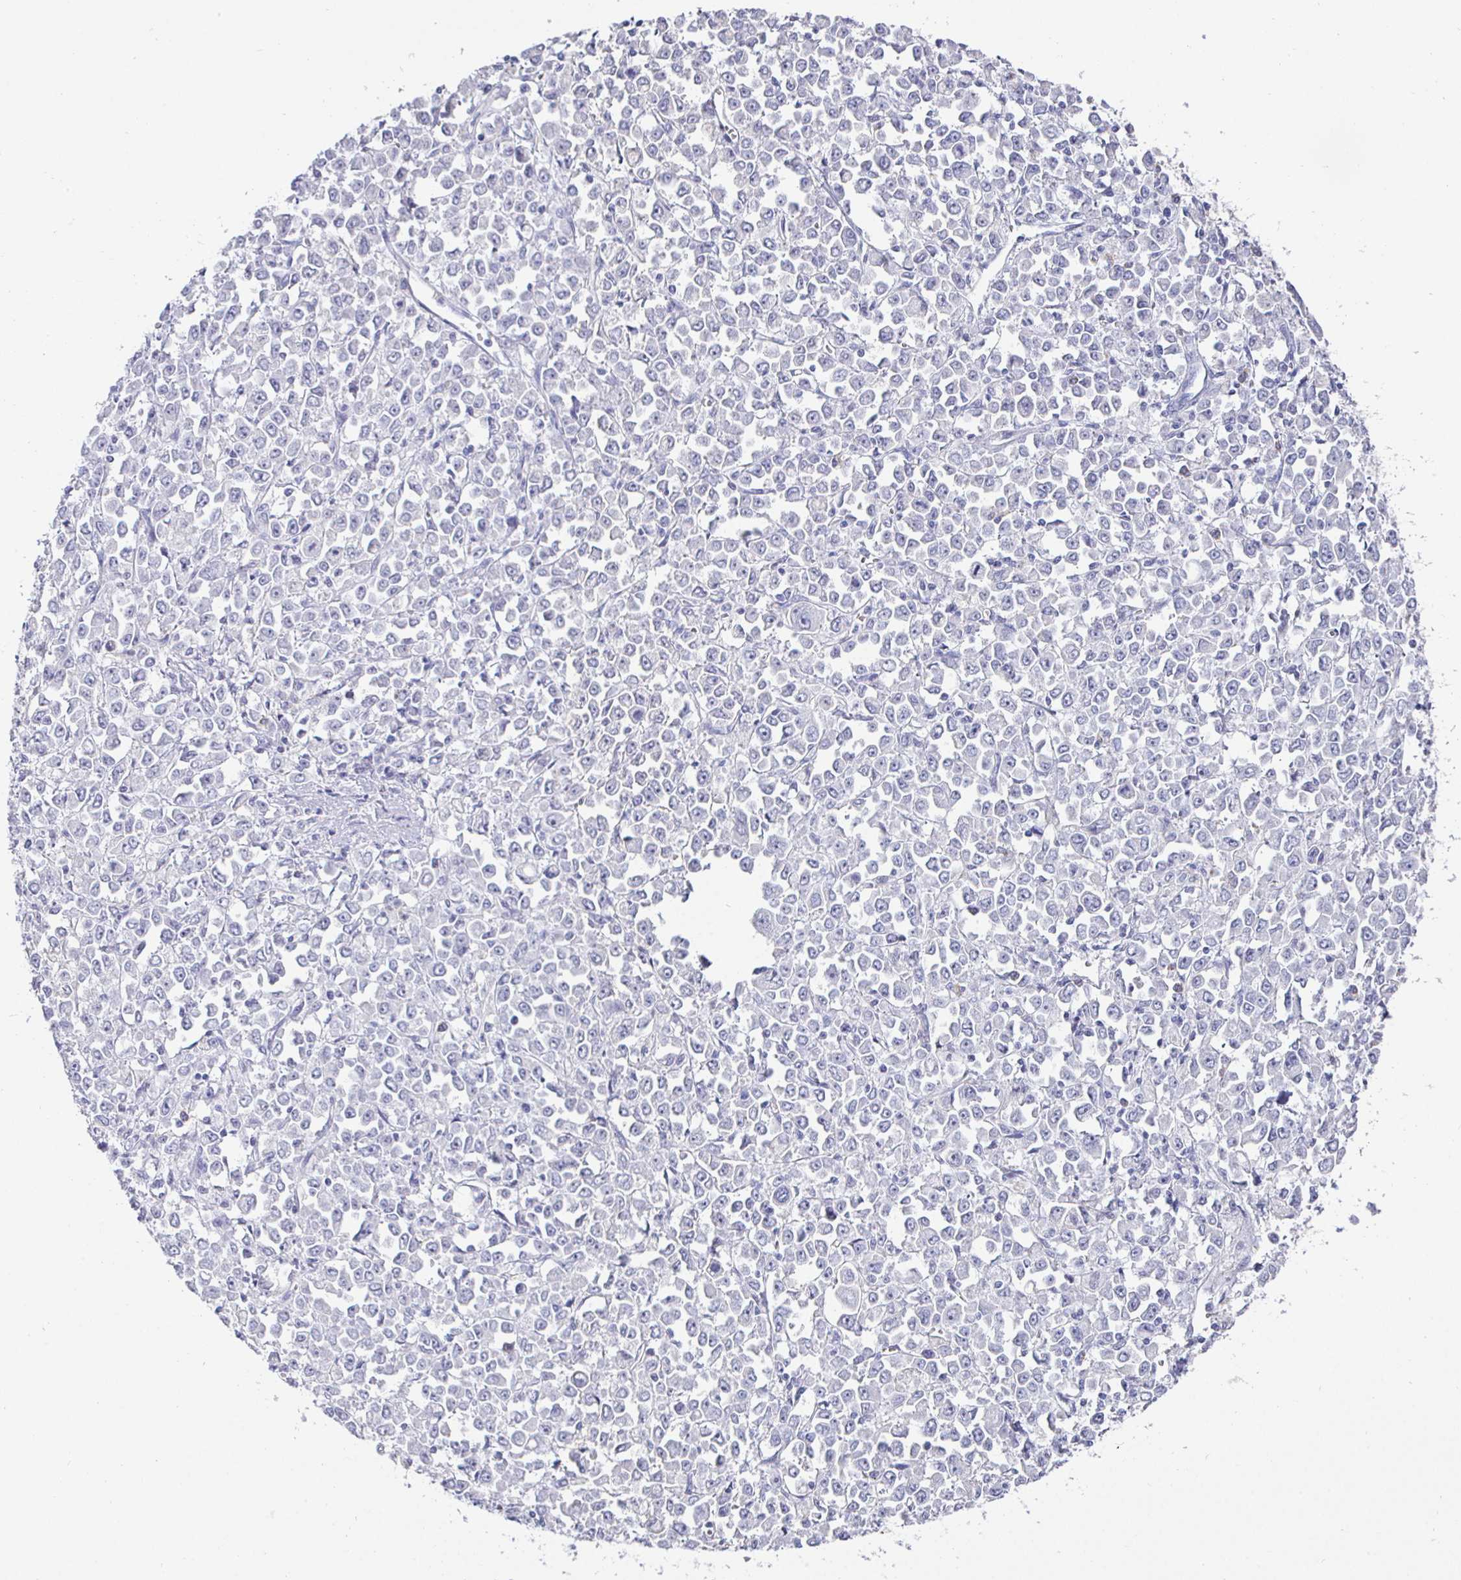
{"staining": {"intensity": "negative", "quantity": "none", "location": "none"}, "tissue": "stomach cancer", "cell_type": "Tumor cells", "image_type": "cancer", "snomed": [{"axis": "morphology", "description": "Adenocarcinoma, NOS"}, {"axis": "topography", "description": "Stomach, upper"}], "caption": "Stomach adenocarcinoma was stained to show a protein in brown. There is no significant staining in tumor cells.", "gene": "SIRPA", "patient": {"sex": "male", "age": 70}}